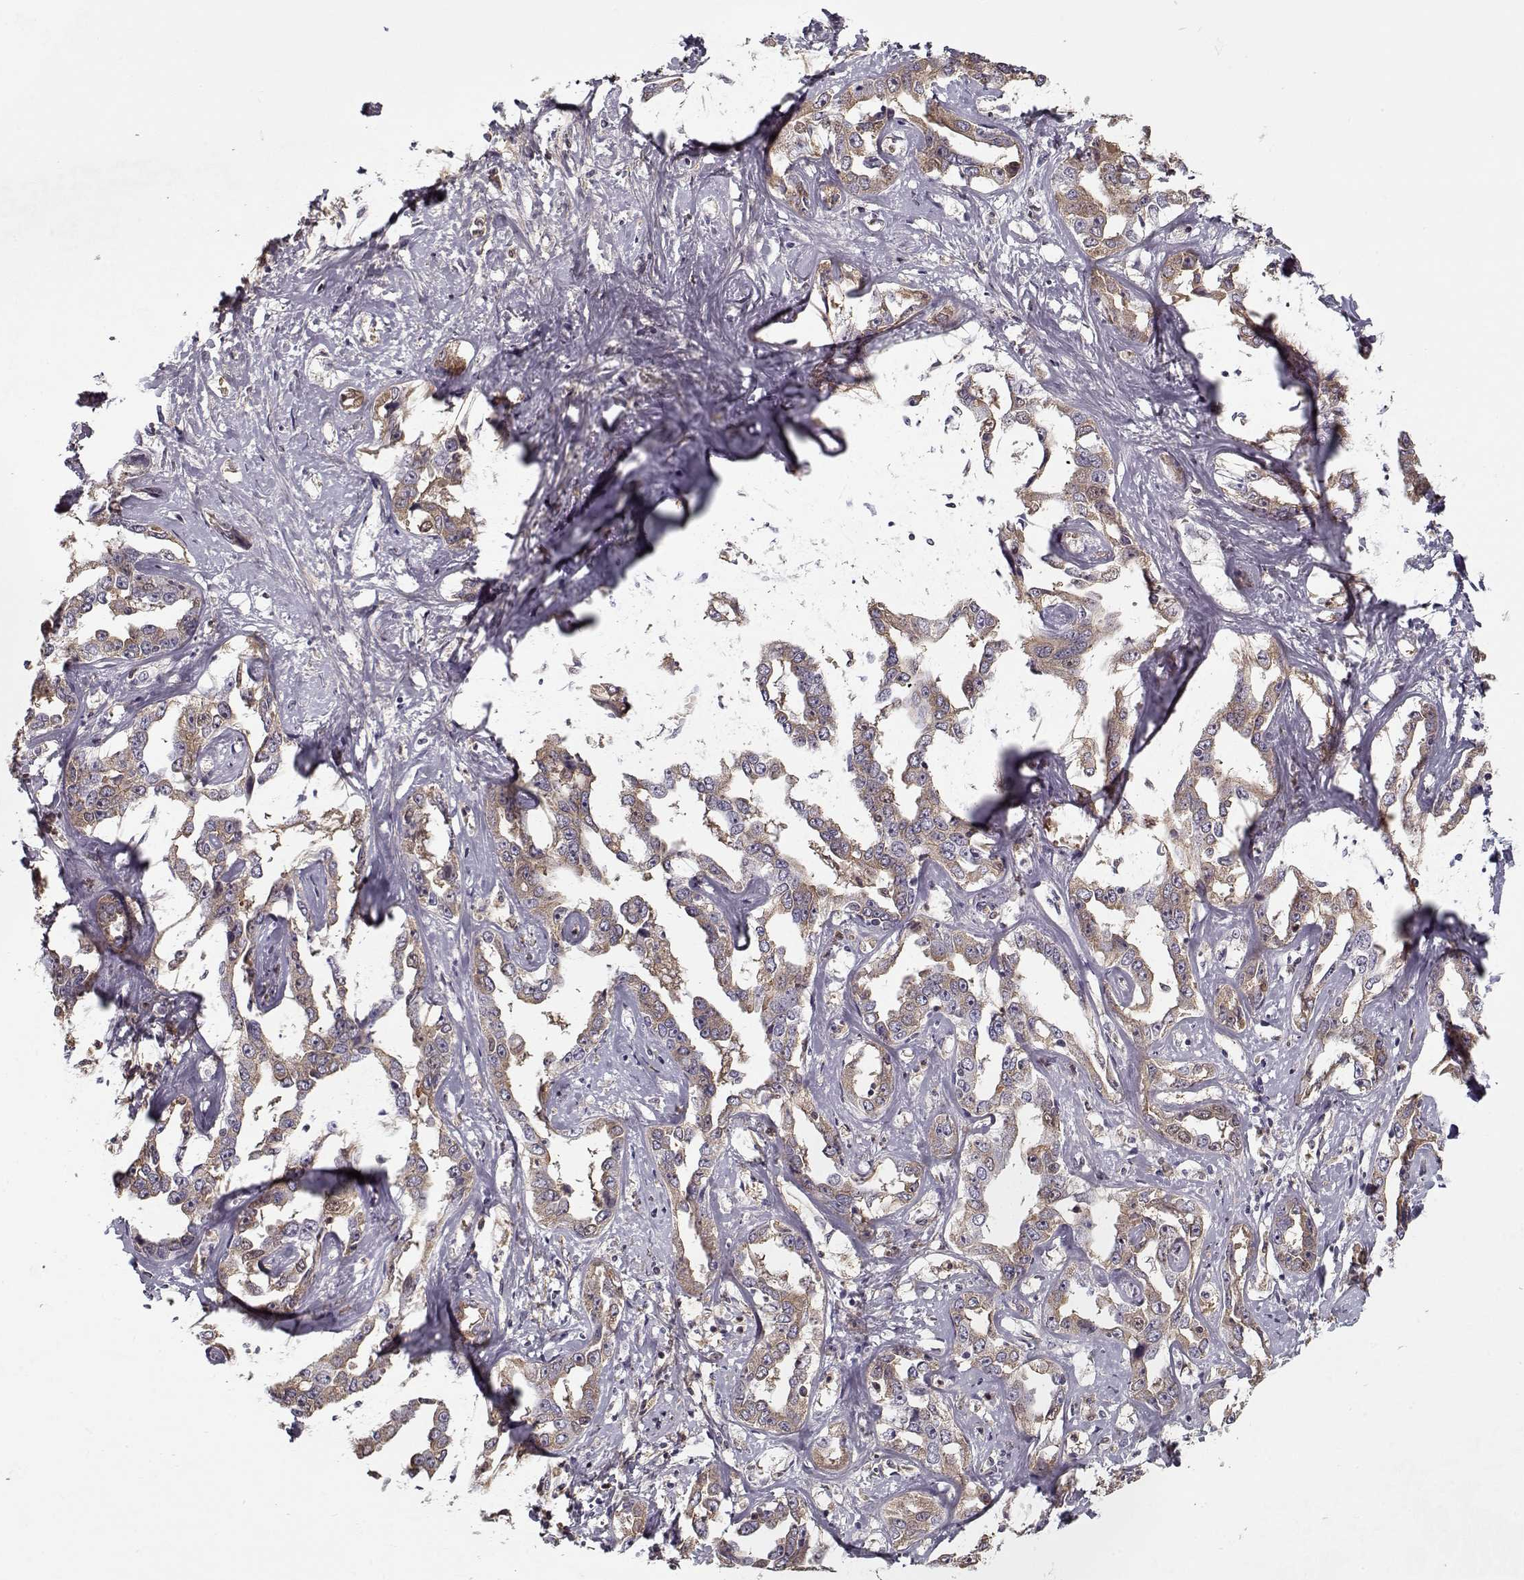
{"staining": {"intensity": "weak", "quantity": ">75%", "location": "cytoplasmic/membranous"}, "tissue": "liver cancer", "cell_type": "Tumor cells", "image_type": "cancer", "snomed": [{"axis": "morphology", "description": "Cholangiocarcinoma"}, {"axis": "topography", "description": "Liver"}], "caption": "Immunohistochemistry (IHC) histopathology image of neoplastic tissue: human liver cancer (cholangiocarcinoma) stained using immunohistochemistry shows low levels of weak protein expression localized specifically in the cytoplasmic/membranous of tumor cells, appearing as a cytoplasmic/membranous brown color.", "gene": "AFM", "patient": {"sex": "male", "age": 59}}